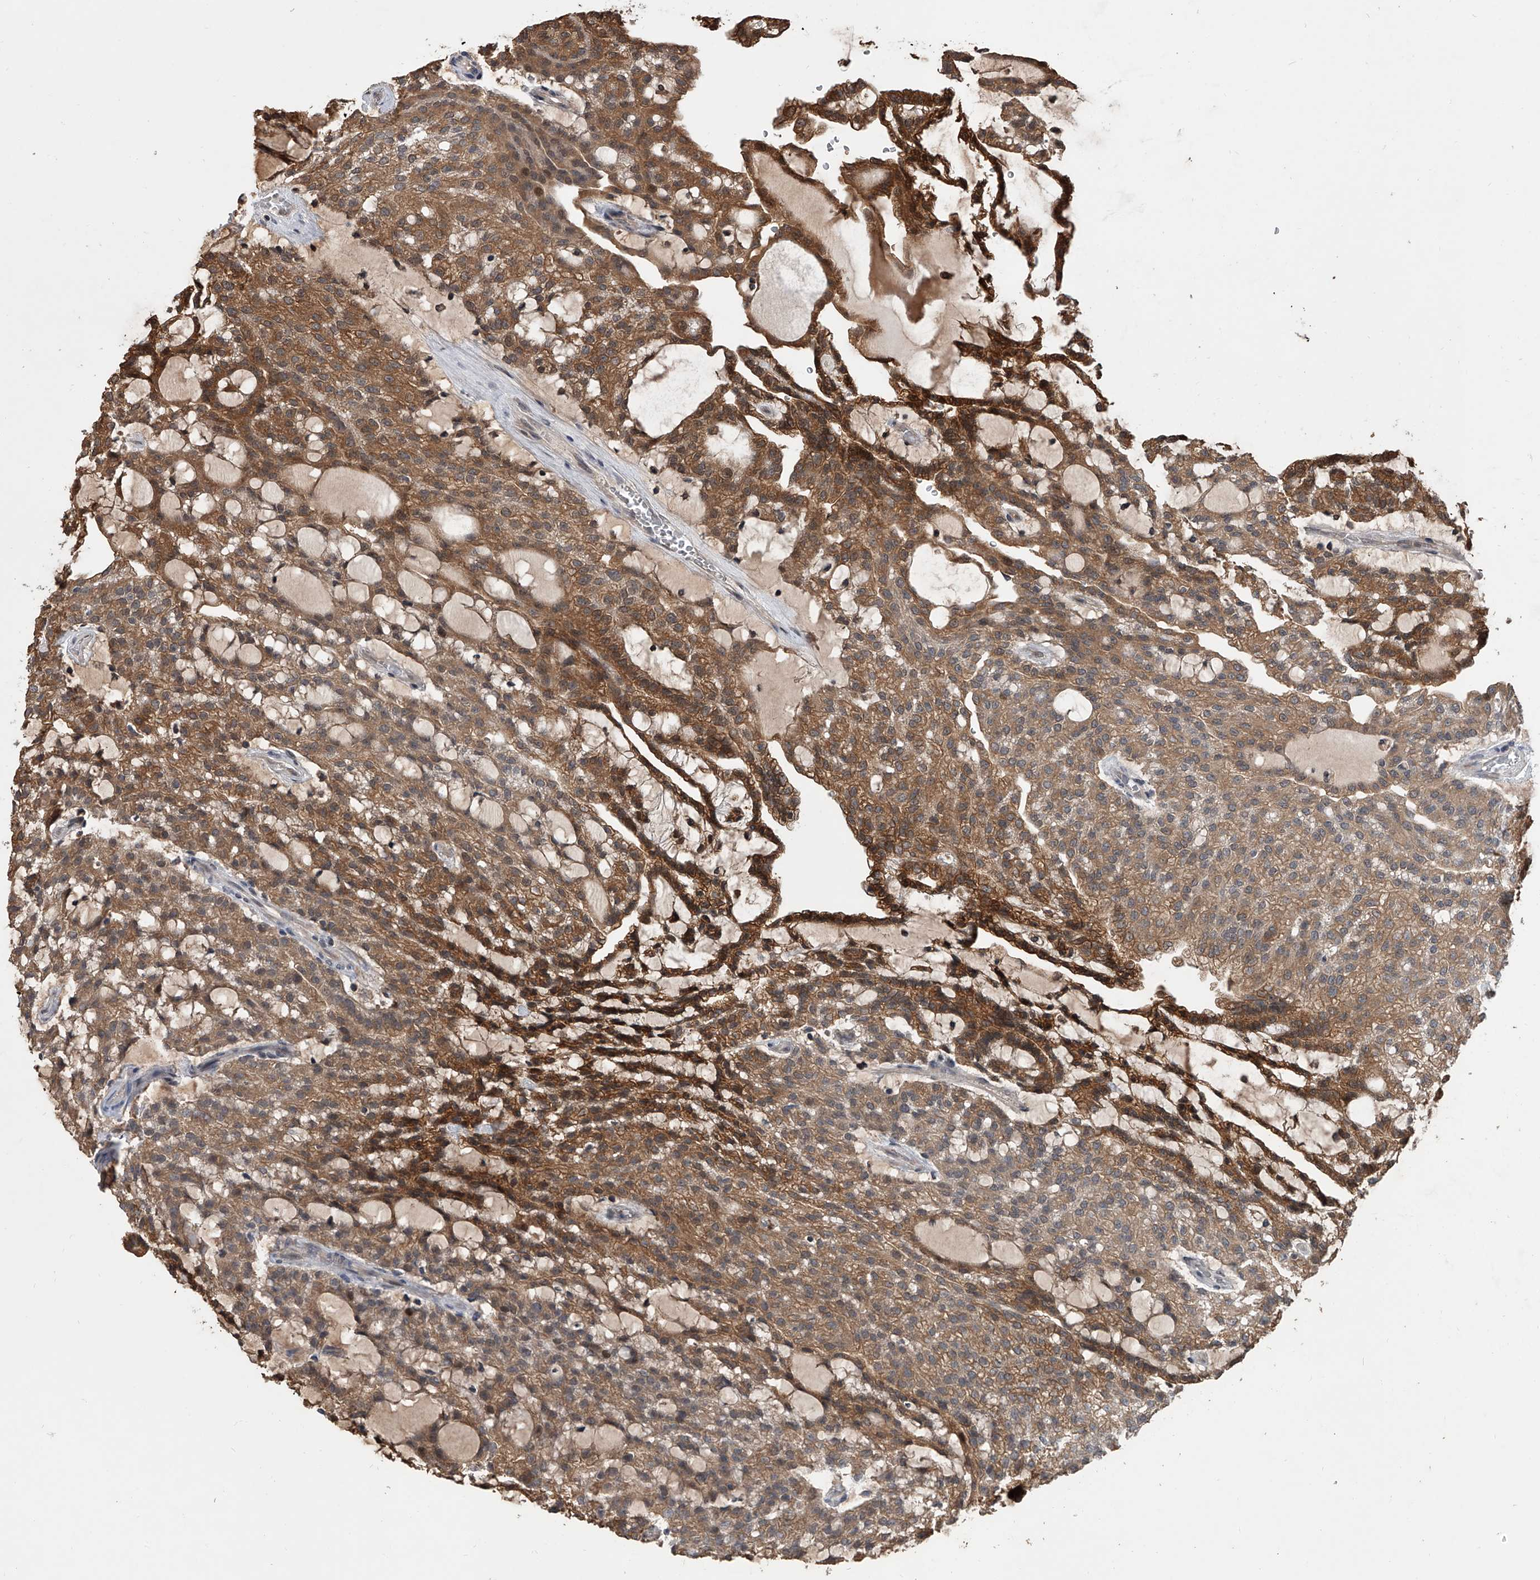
{"staining": {"intensity": "moderate", "quantity": ">75%", "location": "cytoplasmic/membranous"}, "tissue": "renal cancer", "cell_type": "Tumor cells", "image_type": "cancer", "snomed": [{"axis": "morphology", "description": "Adenocarcinoma, NOS"}, {"axis": "topography", "description": "Kidney"}], "caption": "A brown stain highlights moderate cytoplasmic/membranous staining of a protein in human renal adenocarcinoma tumor cells.", "gene": "BHLHE23", "patient": {"sex": "male", "age": 63}}